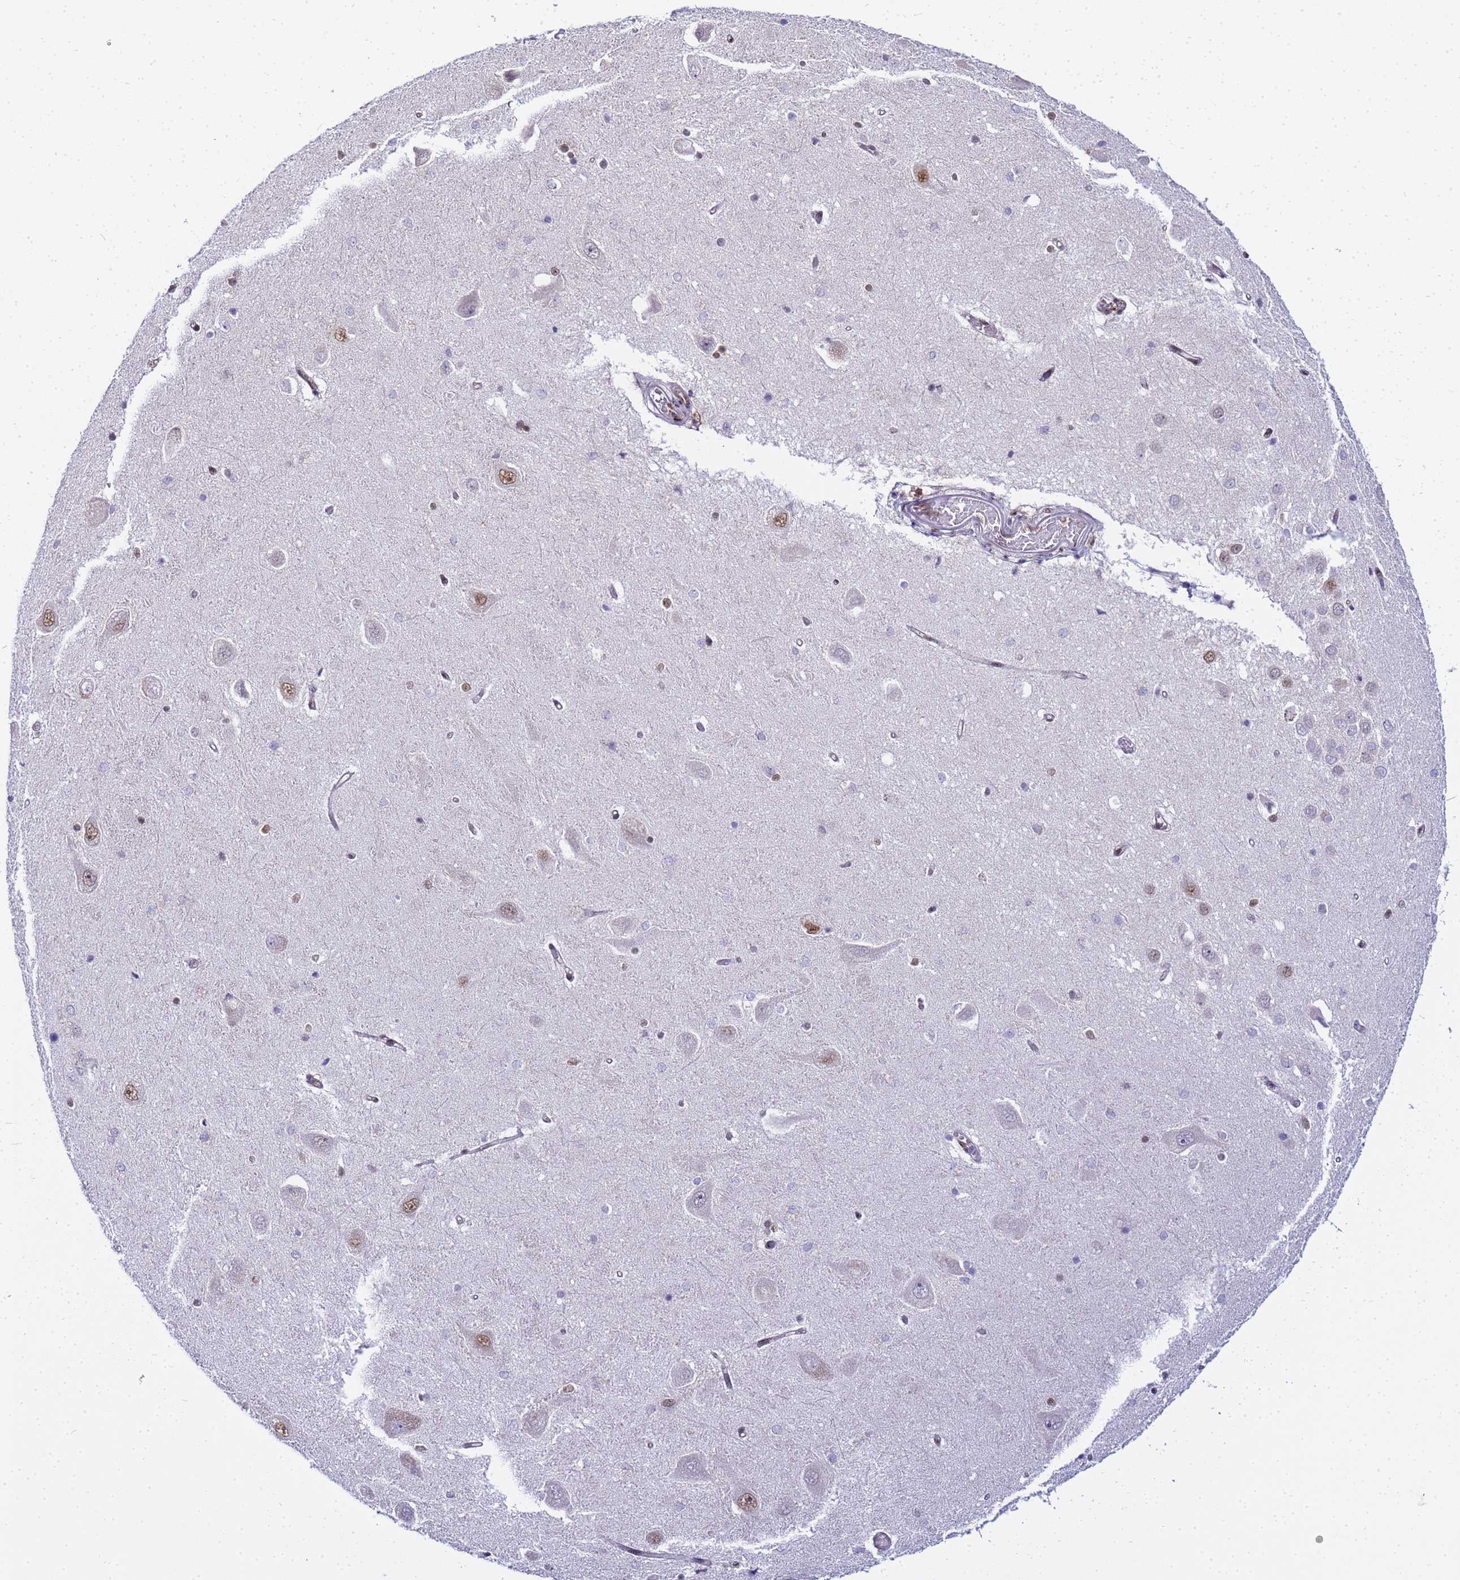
{"staining": {"intensity": "moderate", "quantity": "<25%", "location": "nuclear"}, "tissue": "hippocampus", "cell_type": "Glial cells", "image_type": "normal", "snomed": [{"axis": "morphology", "description": "Normal tissue, NOS"}, {"axis": "topography", "description": "Hippocampus"}], "caption": "IHC of normal hippocampus demonstrates low levels of moderate nuclear expression in approximately <25% of glial cells.", "gene": "RBM12", "patient": {"sex": "male", "age": 45}}